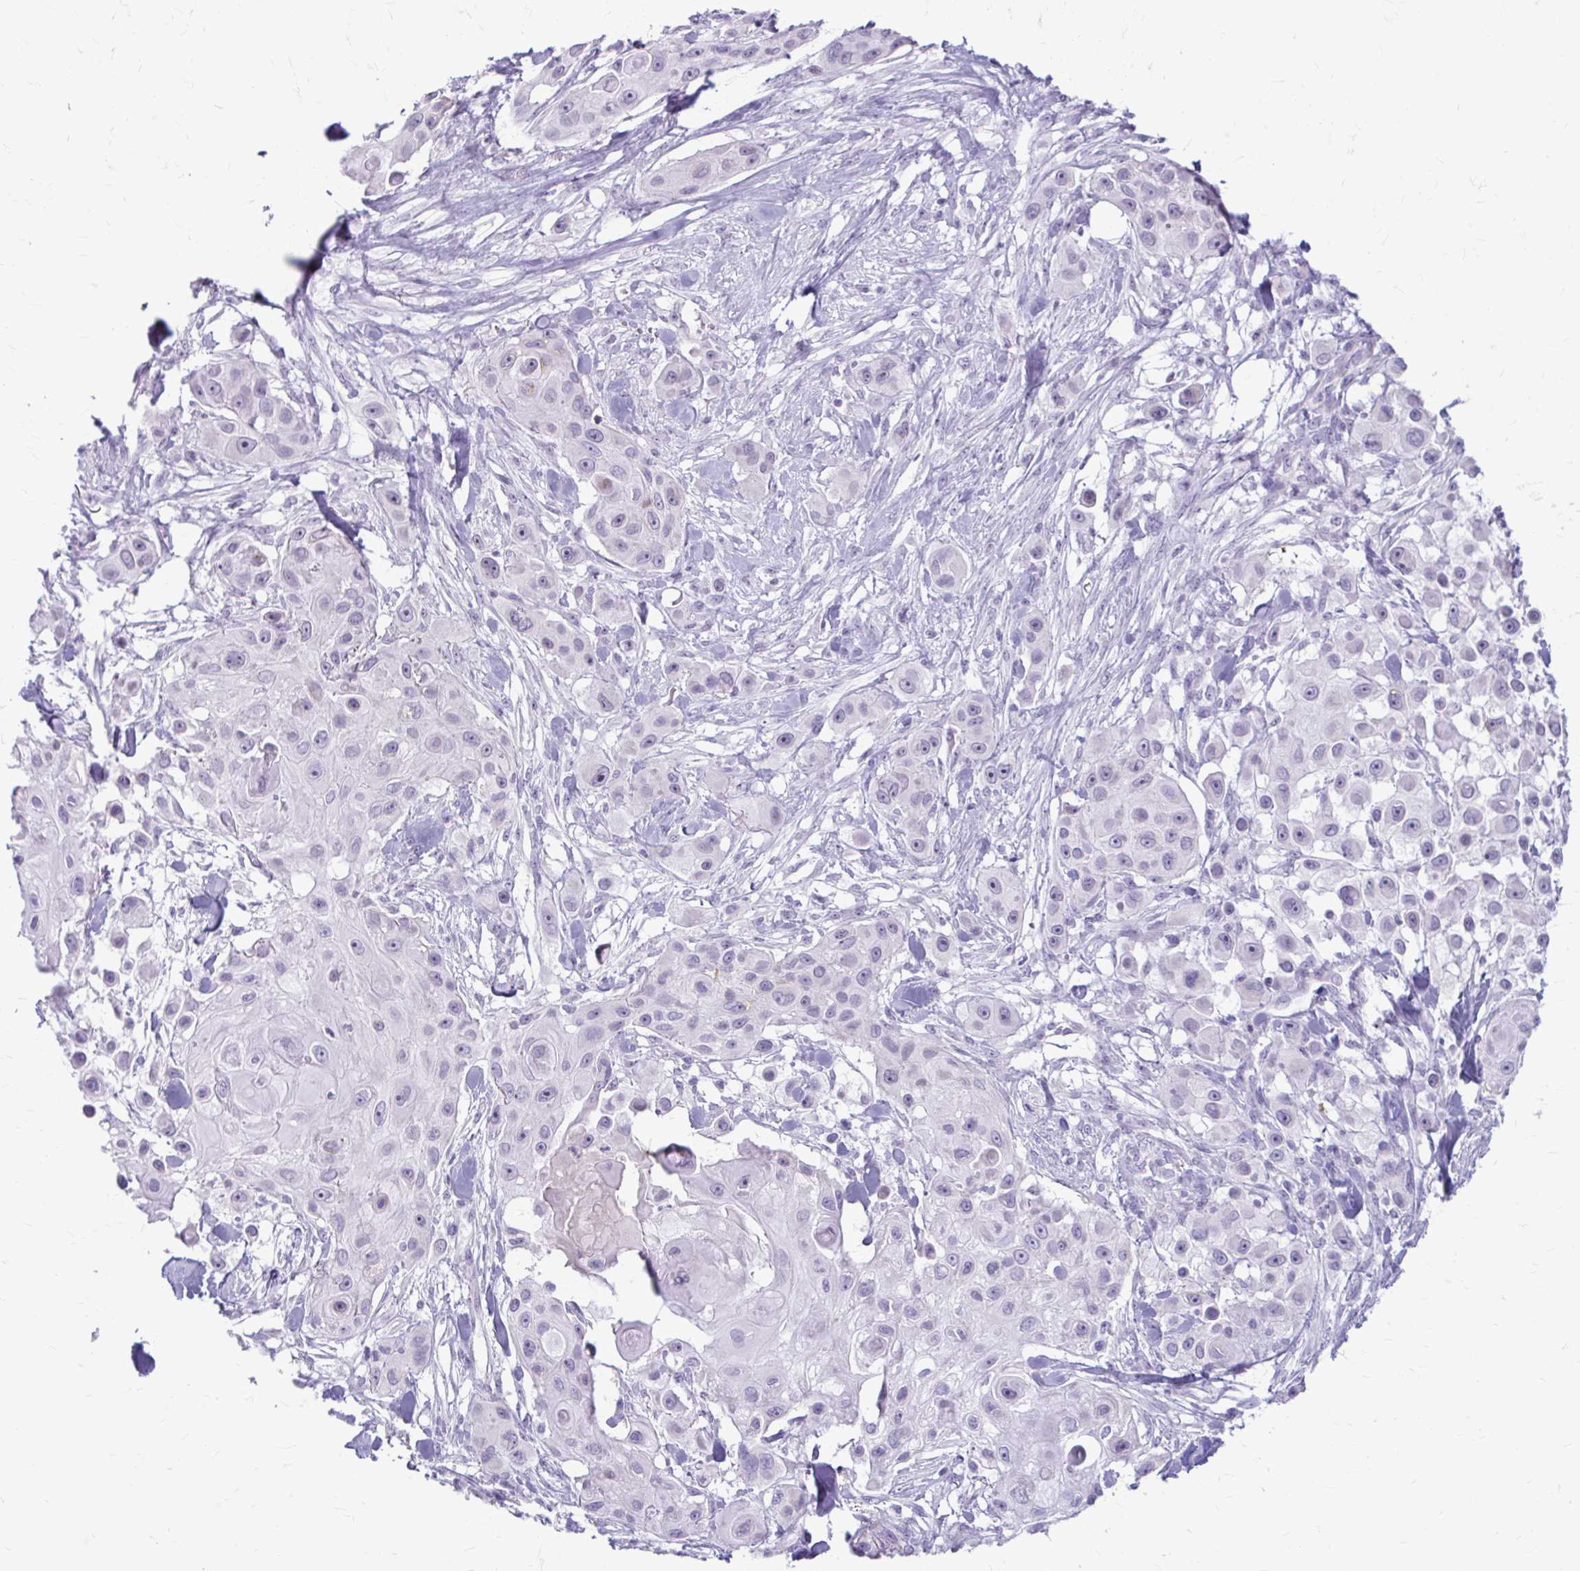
{"staining": {"intensity": "negative", "quantity": "none", "location": "none"}, "tissue": "skin cancer", "cell_type": "Tumor cells", "image_type": "cancer", "snomed": [{"axis": "morphology", "description": "Squamous cell carcinoma, NOS"}, {"axis": "topography", "description": "Skin"}], "caption": "A high-resolution micrograph shows immunohistochemistry (IHC) staining of skin squamous cell carcinoma, which demonstrates no significant staining in tumor cells.", "gene": "CHIA", "patient": {"sex": "male", "age": 63}}